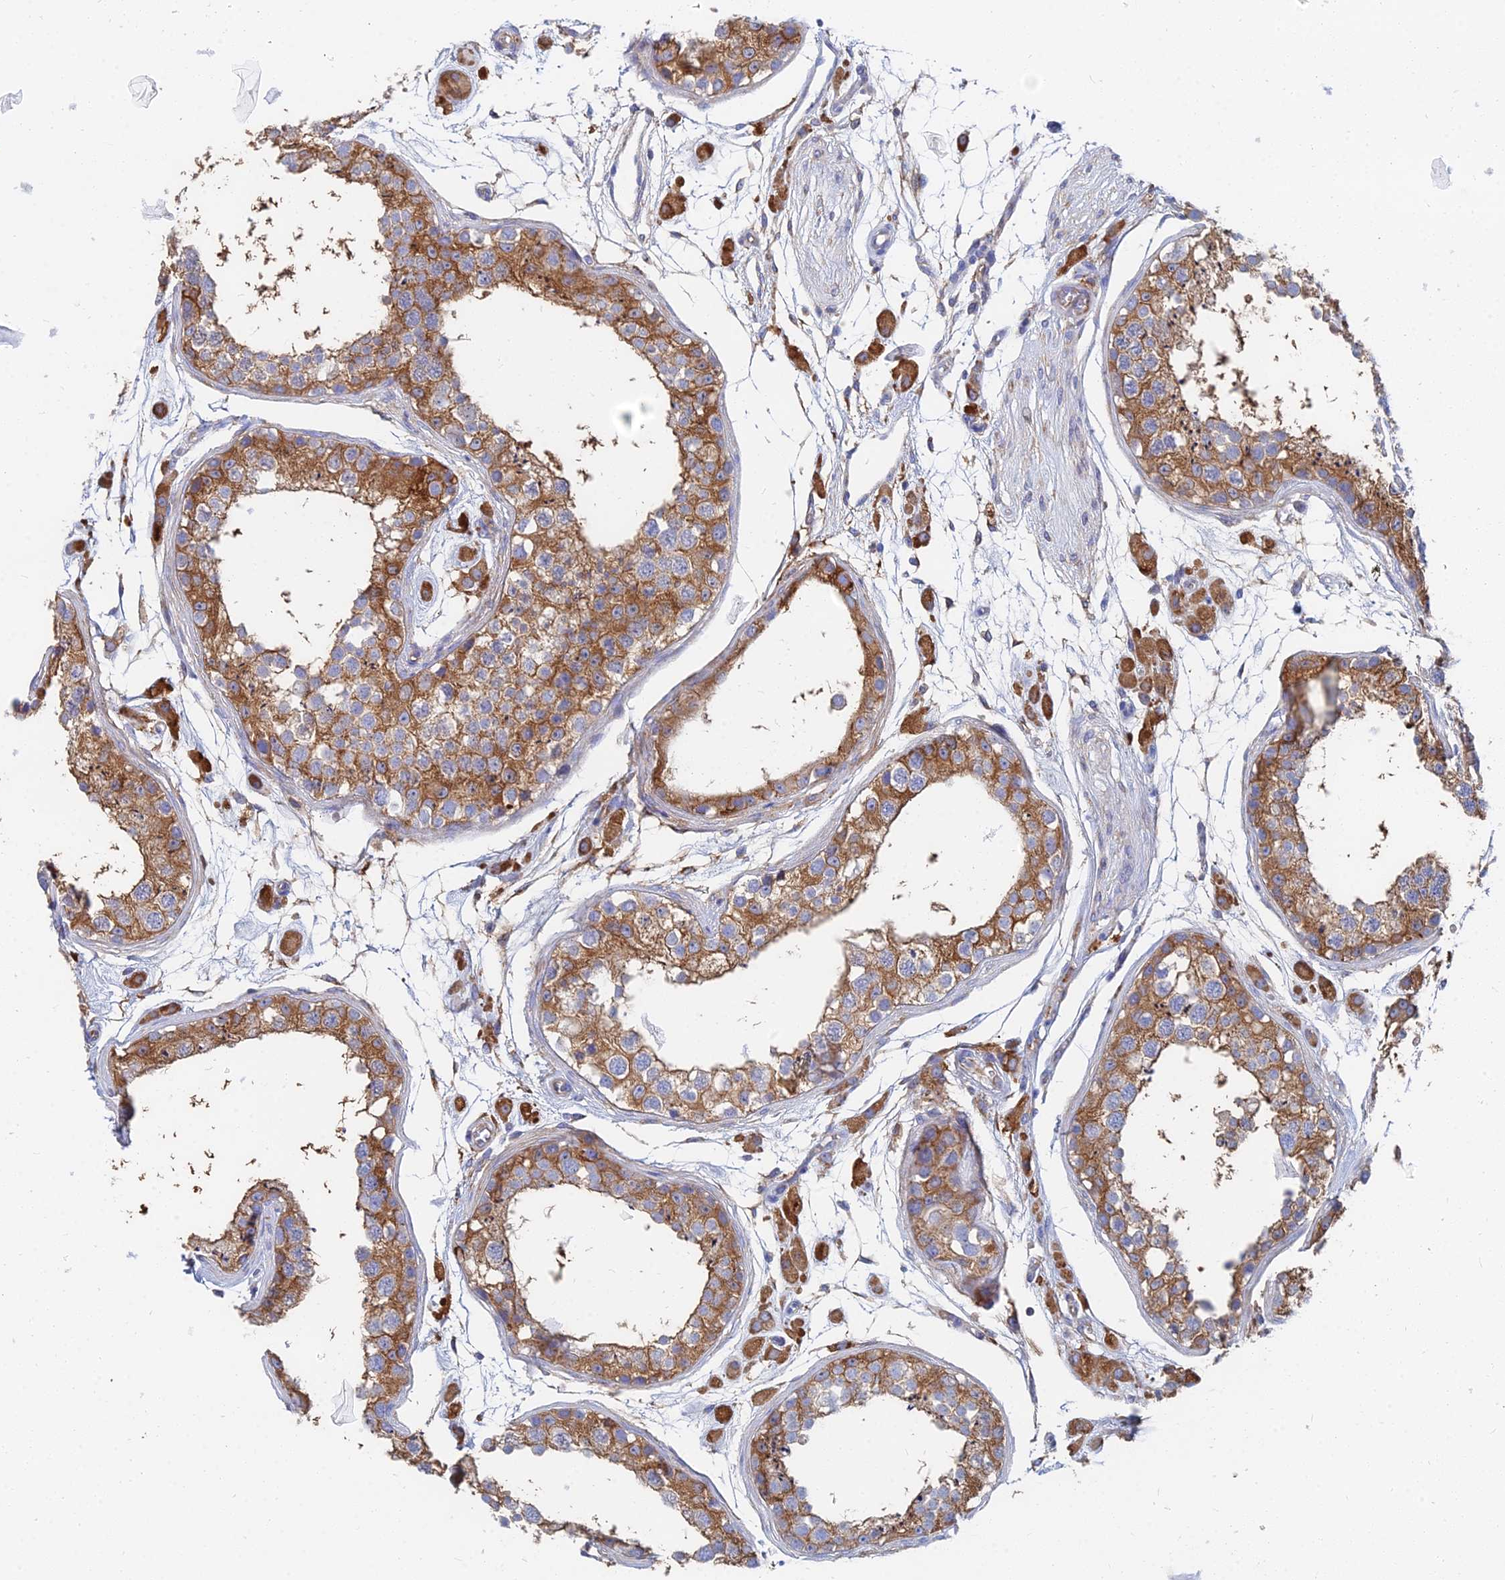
{"staining": {"intensity": "moderate", "quantity": ">75%", "location": "cytoplasmic/membranous"}, "tissue": "testis", "cell_type": "Cells in seminiferous ducts", "image_type": "normal", "snomed": [{"axis": "morphology", "description": "Normal tissue, NOS"}, {"axis": "topography", "description": "Testis"}], "caption": "Immunohistochemical staining of benign testis demonstrates moderate cytoplasmic/membranous protein positivity in approximately >75% of cells in seminiferous ducts.", "gene": "FFAR3", "patient": {"sex": "male", "age": 25}}